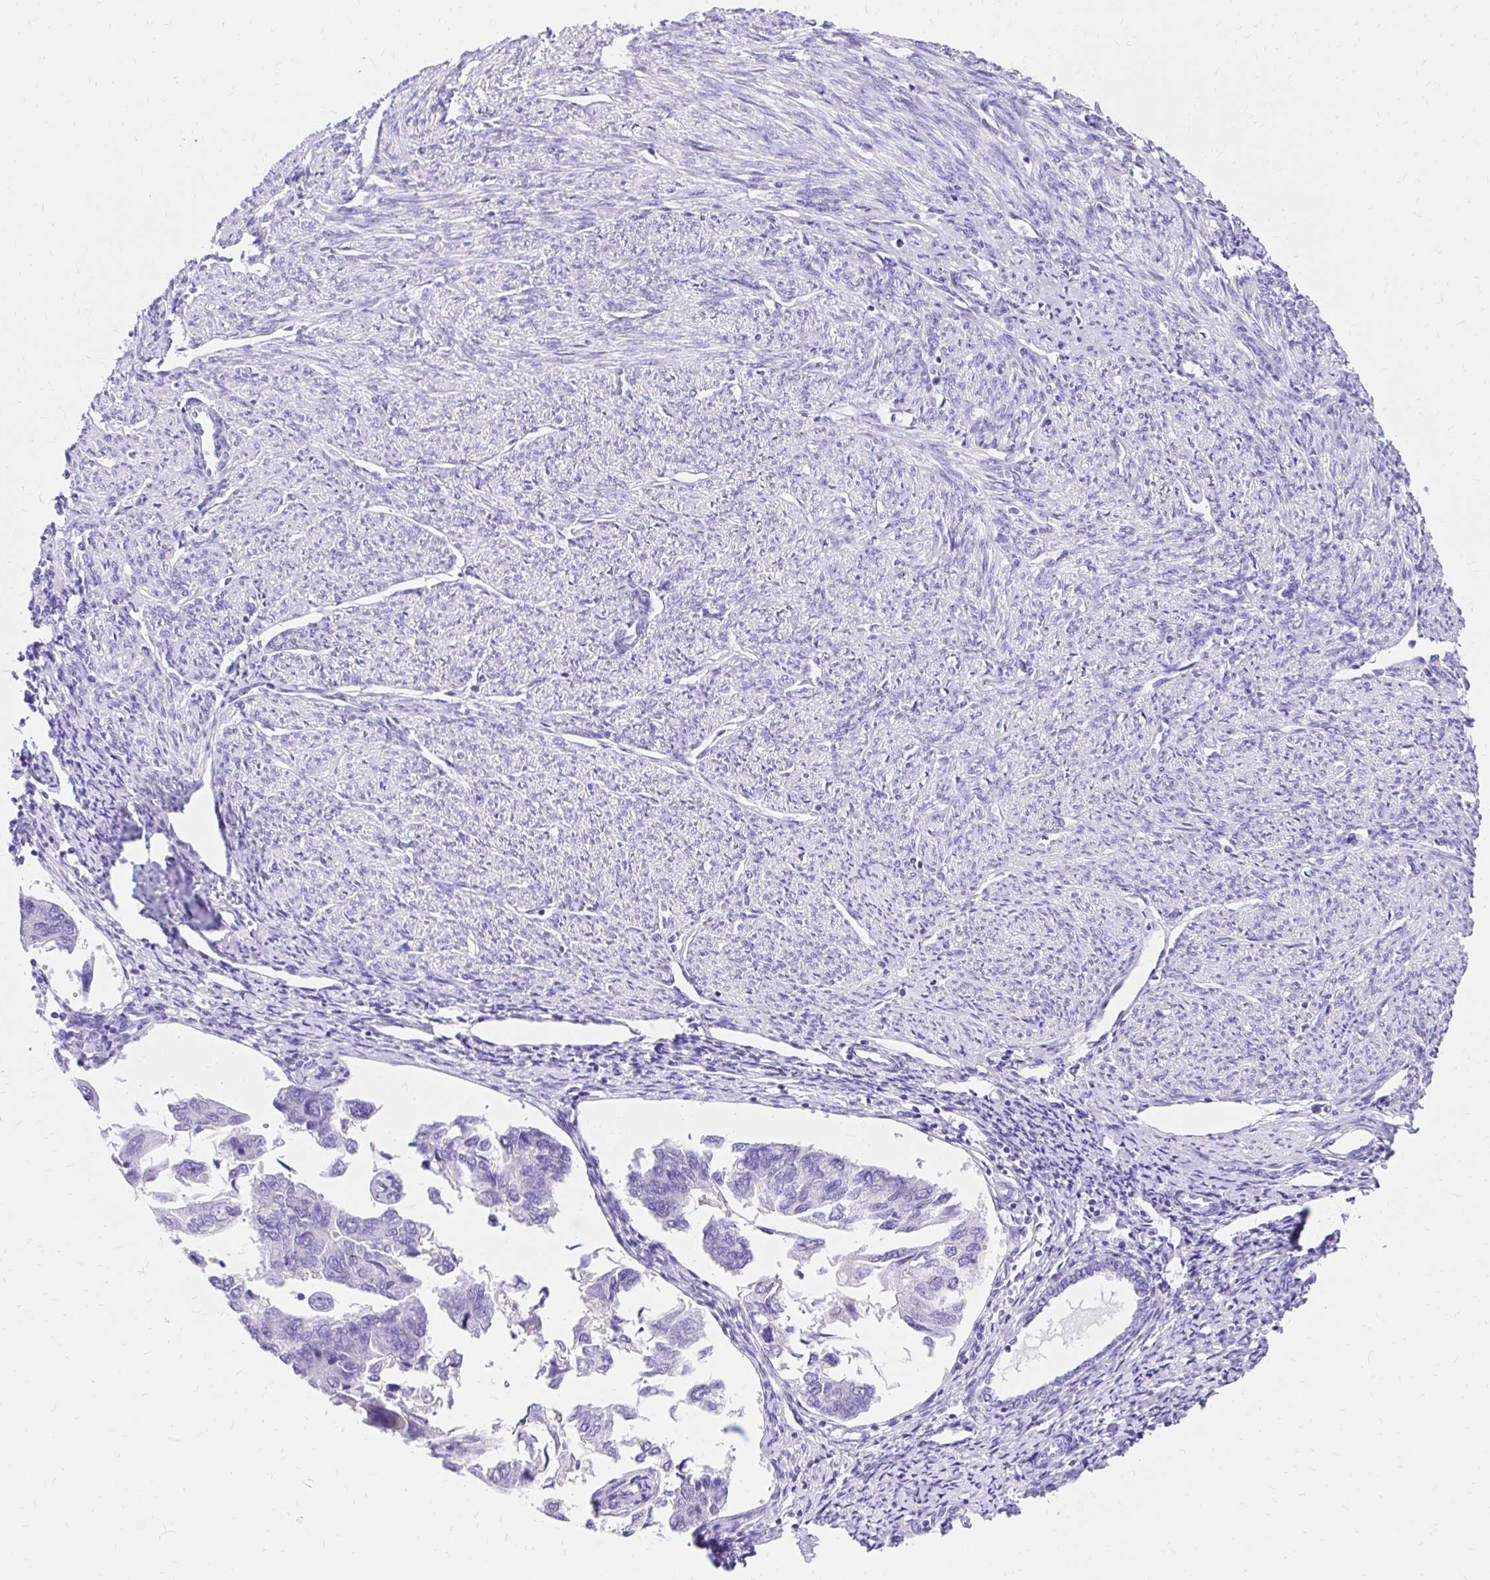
{"staining": {"intensity": "negative", "quantity": "none", "location": "none"}, "tissue": "endometrial cancer", "cell_type": "Tumor cells", "image_type": "cancer", "snomed": [{"axis": "morphology", "description": "Carcinoma, NOS"}, {"axis": "topography", "description": "Uterus"}], "caption": "Tumor cells show no significant protein staining in endometrial carcinoma.", "gene": "S100G", "patient": {"sex": "female", "age": 76}}